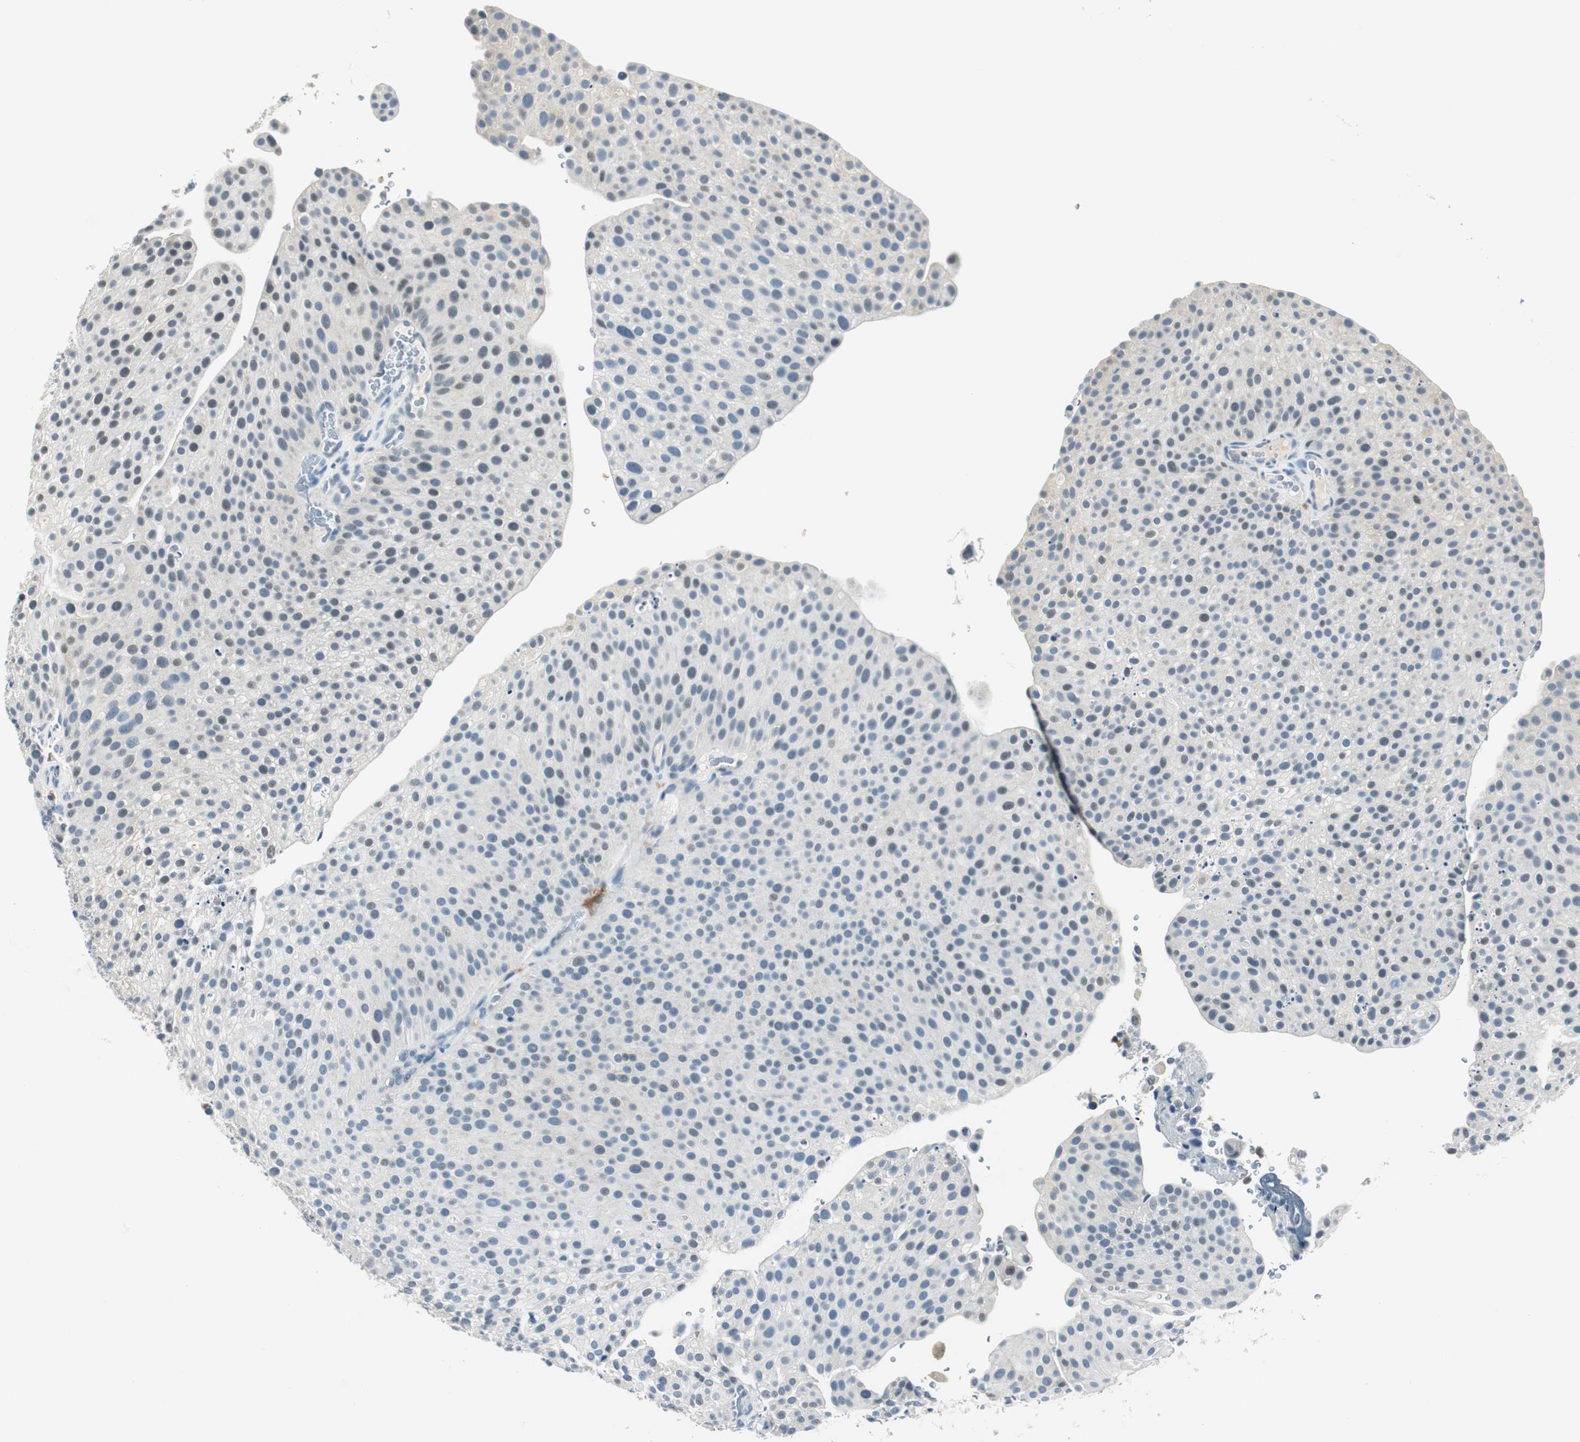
{"staining": {"intensity": "negative", "quantity": "none", "location": "none"}, "tissue": "urothelial cancer", "cell_type": "Tumor cells", "image_type": "cancer", "snomed": [{"axis": "morphology", "description": "Urothelial carcinoma, Low grade"}, {"axis": "topography", "description": "Smooth muscle"}, {"axis": "topography", "description": "Urinary bladder"}], "caption": "This is an immunohistochemistry image of urothelial cancer. There is no positivity in tumor cells.", "gene": "ME1", "patient": {"sex": "male", "age": 60}}